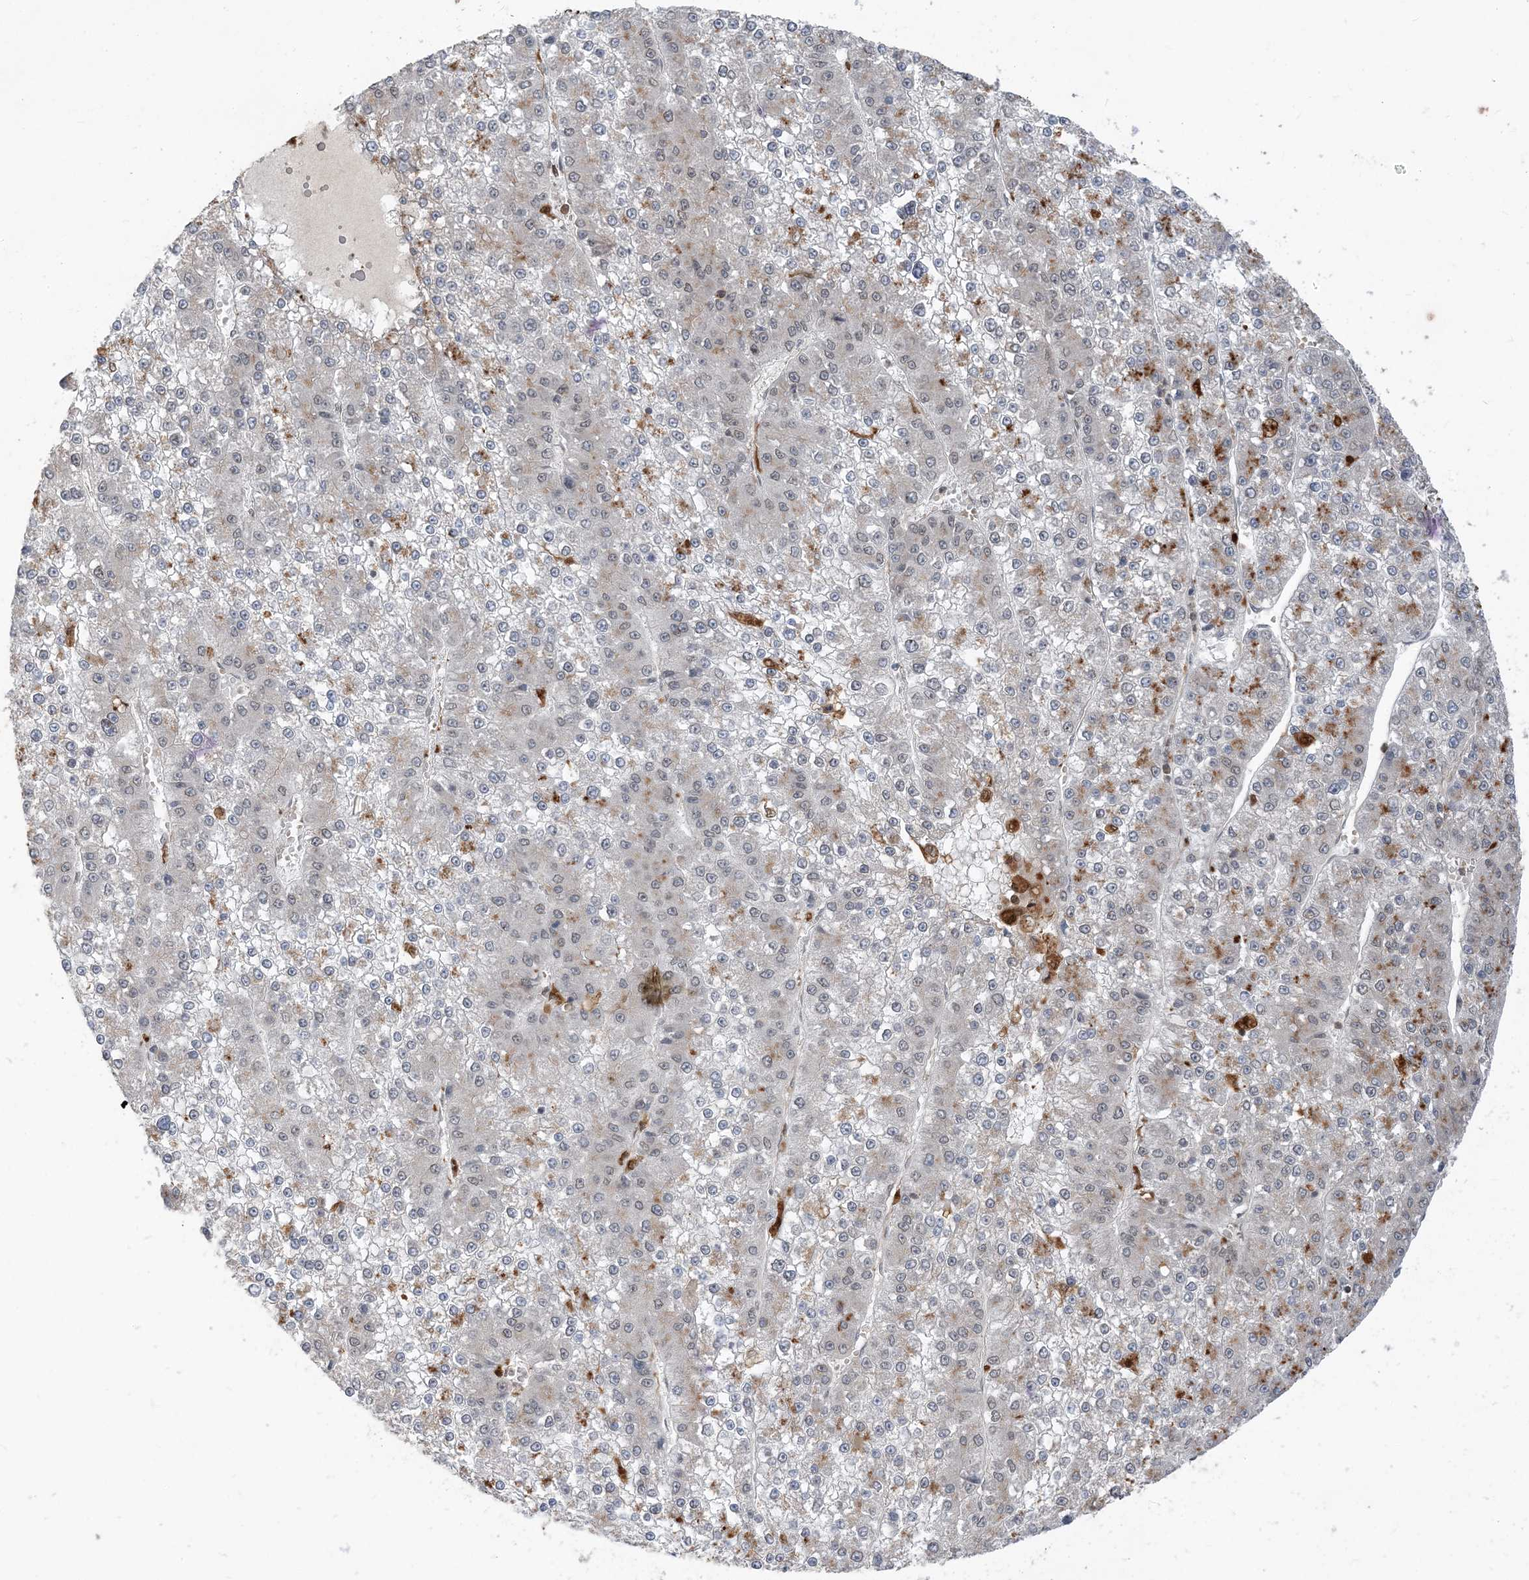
{"staining": {"intensity": "negative", "quantity": "none", "location": "none"}, "tissue": "liver cancer", "cell_type": "Tumor cells", "image_type": "cancer", "snomed": [{"axis": "morphology", "description": "Carcinoma, Hepatocellular, NOS"}, {"axis": "topography", "description": "Liver"}], "caption": "Tumor cells are negative for protein expression in human hepatocellular carcinoma (liver).", "gene": "NAGK", "patient": {"sex": "female", "age": 73}}